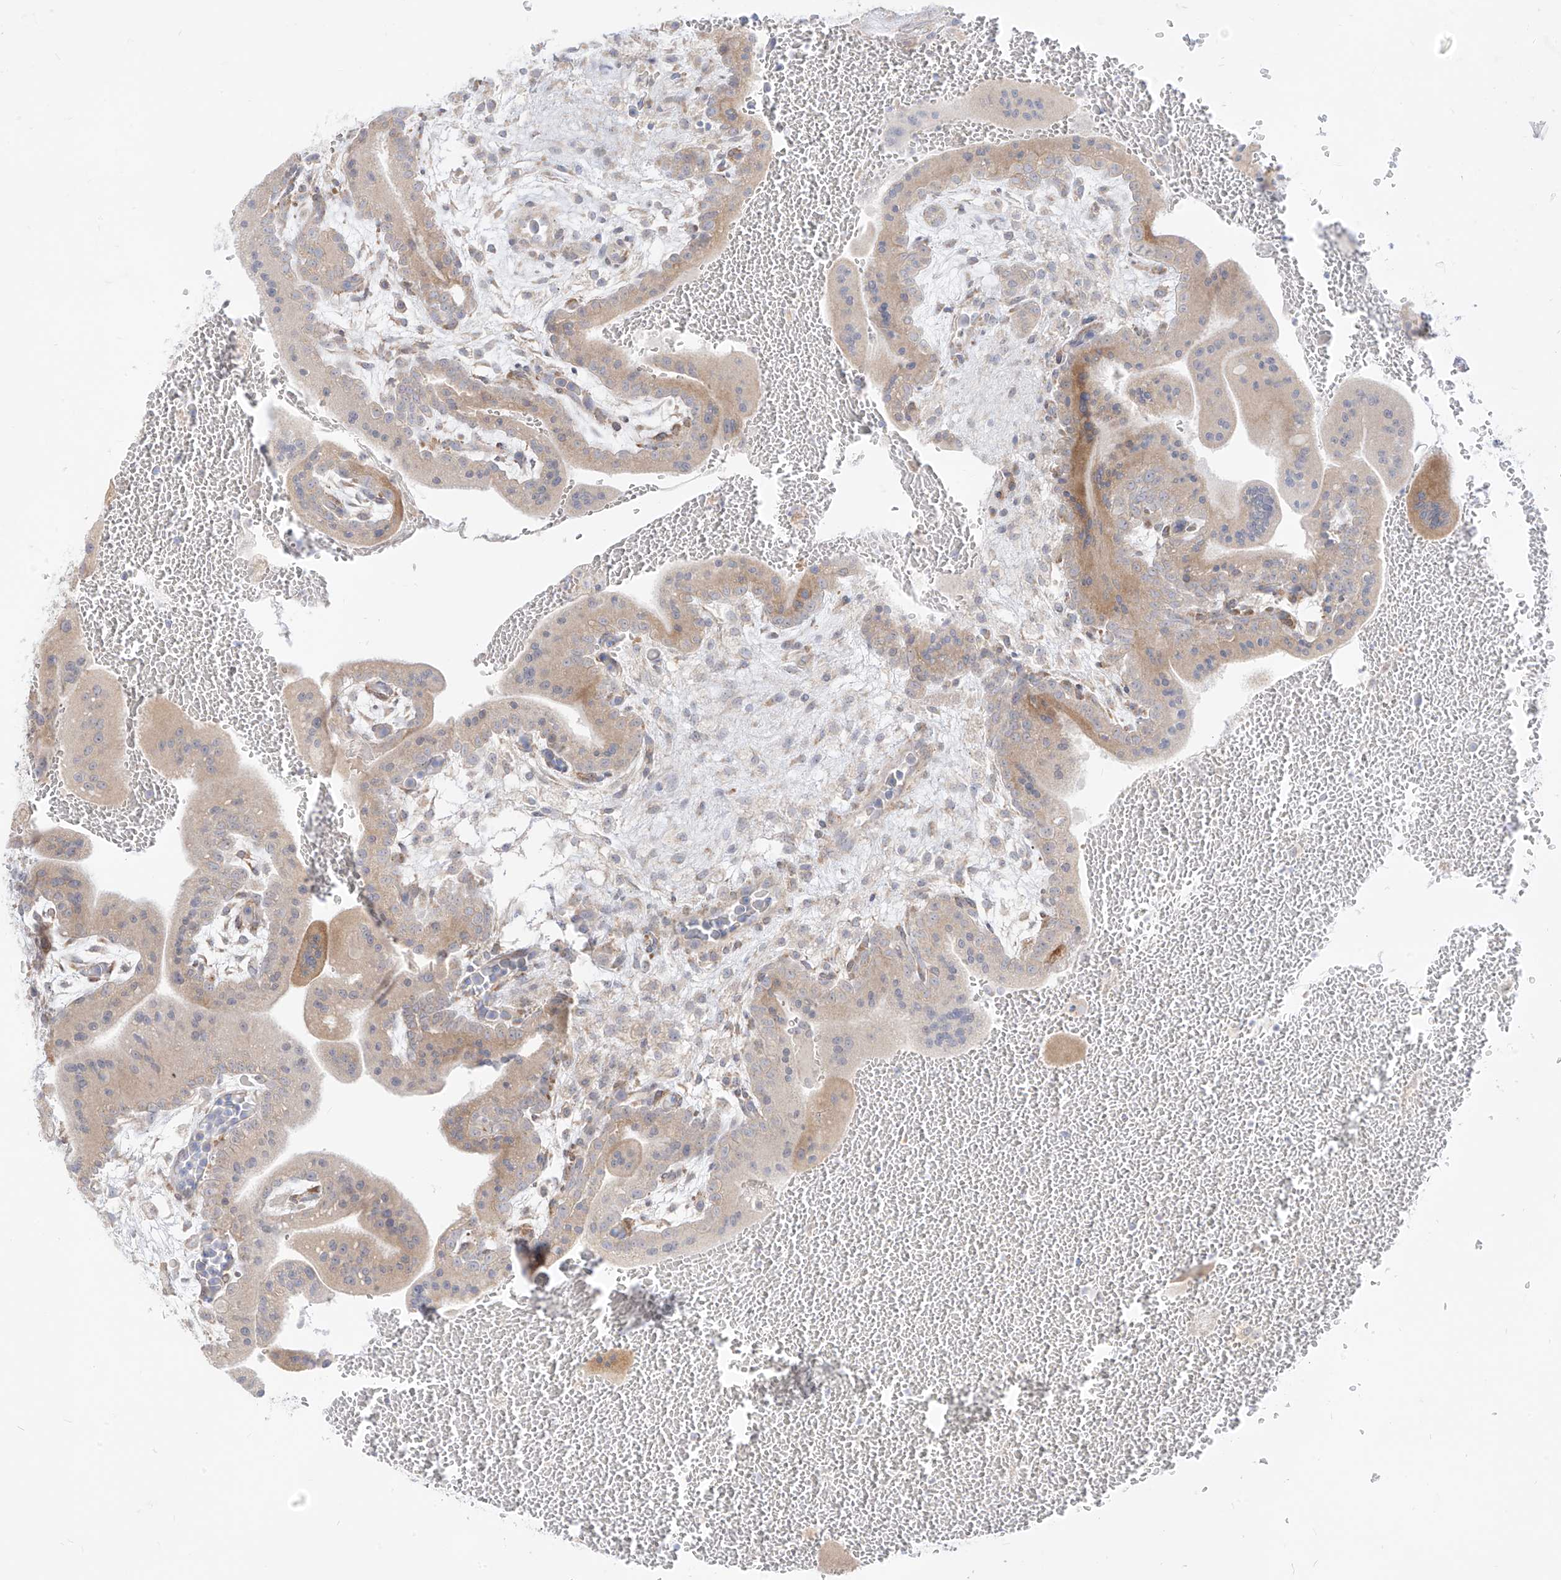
{"staining": {"intensity": "negative", "quantity": "none", "location": "none"}, "tissue": "placenta", "cell_type": "Decidual cells", "image_type": "normal", "snomed": [{"axis": "morphology", "description": "Normal tissue, NOS"}, {"axis": "topography", "description": "Placenta"}], "caption": "This is an immunohistochemistry image of benign placenta. There is no positivity in decidual cells.", "gene": "SYTL3", "patient": {"sex": "female", "age": 35}}